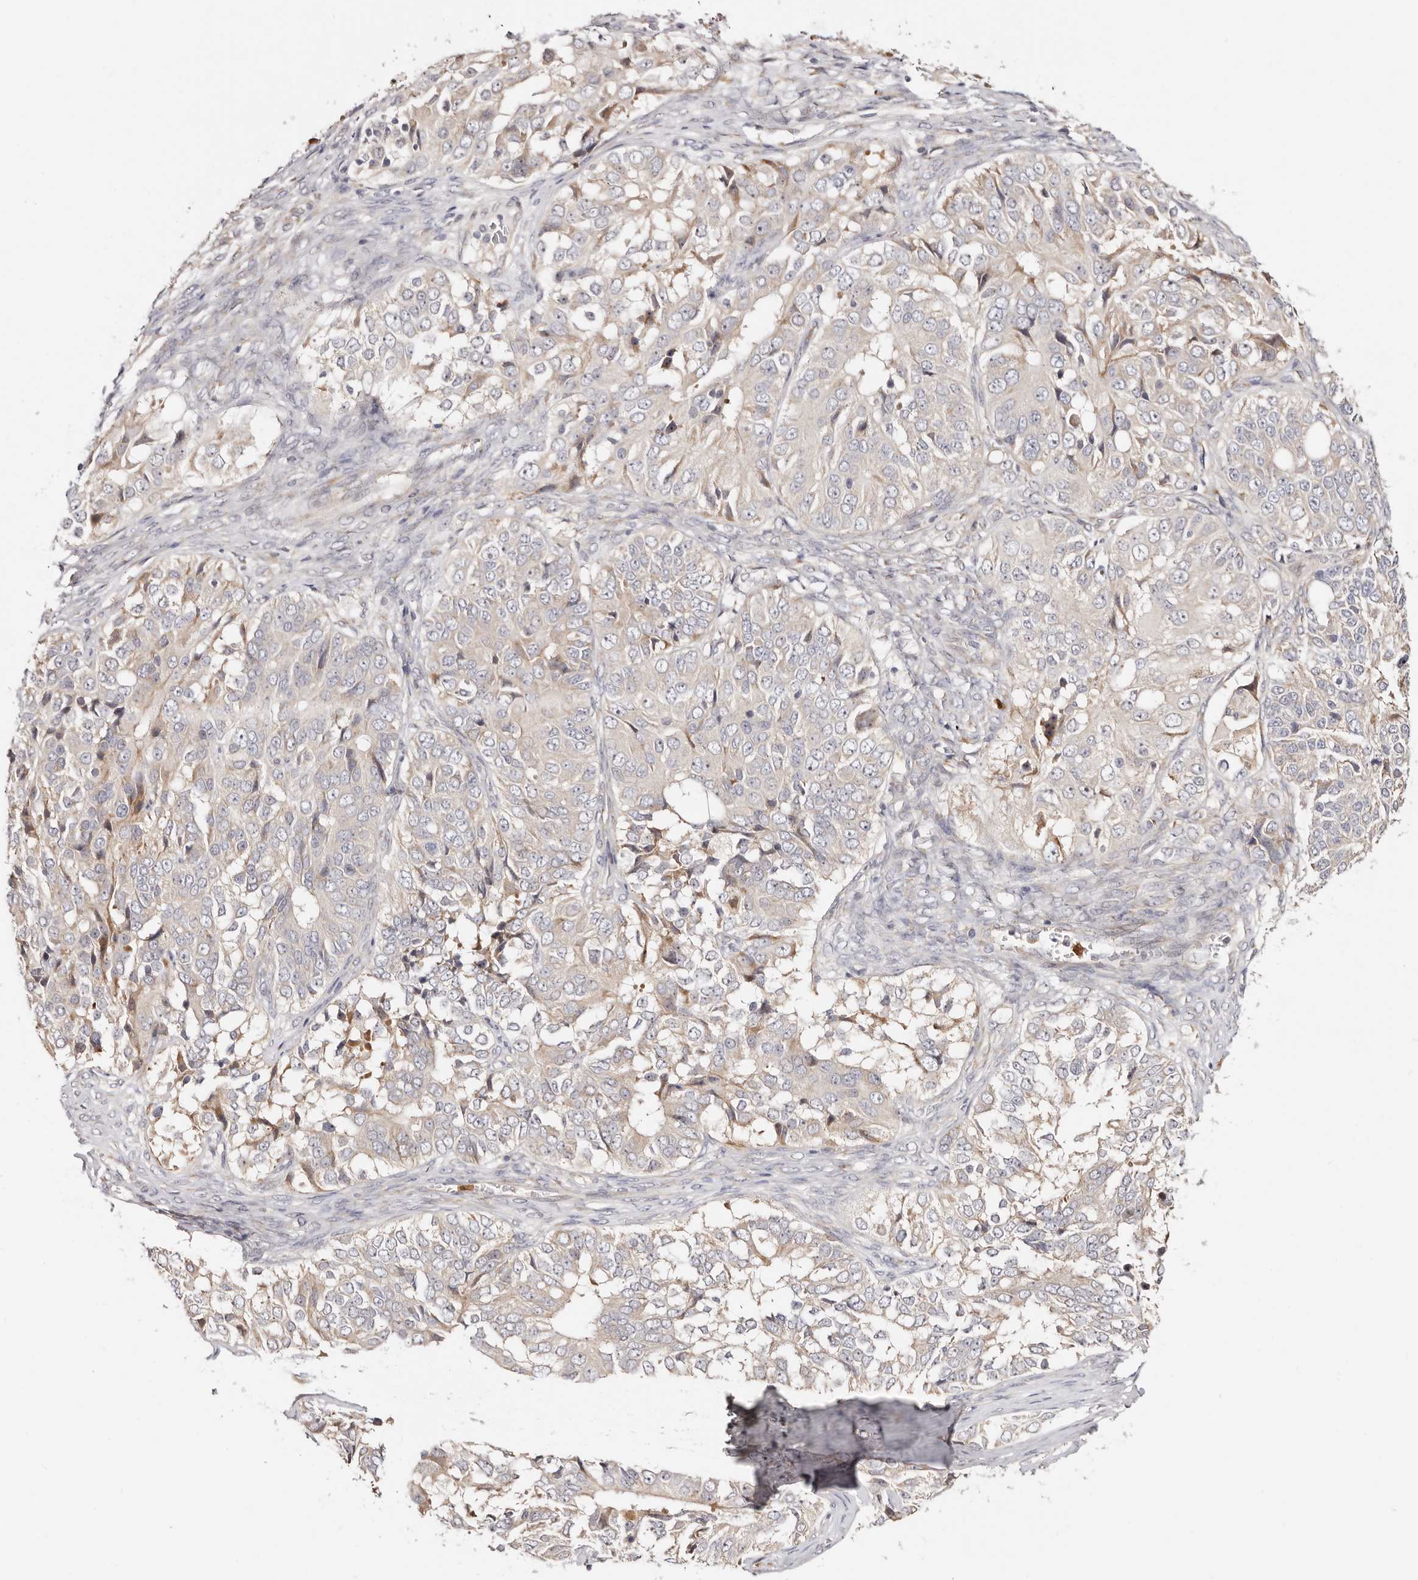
{"staining": {"intensity": "weak", "quantity": "<25%", "location": "cytoplasmic/membranous"}, "tissue": "ovarian cancer", "cell_type": "Tumor cells", "image_type": "cancer", "snomed": [{"axis": "morphology", "description": "Carcinoma, endometroid"}, {"axis": "topography", "description": "Ovary"}], "caption": "A high-resolution photomicrograph shows immunohistochemistry staining of endometroid carcinoma (ovarian), which displays no significant expression in tumor cells.", "gene": "BCL2L15", "patient": {"sex": "female", "age": 51}}